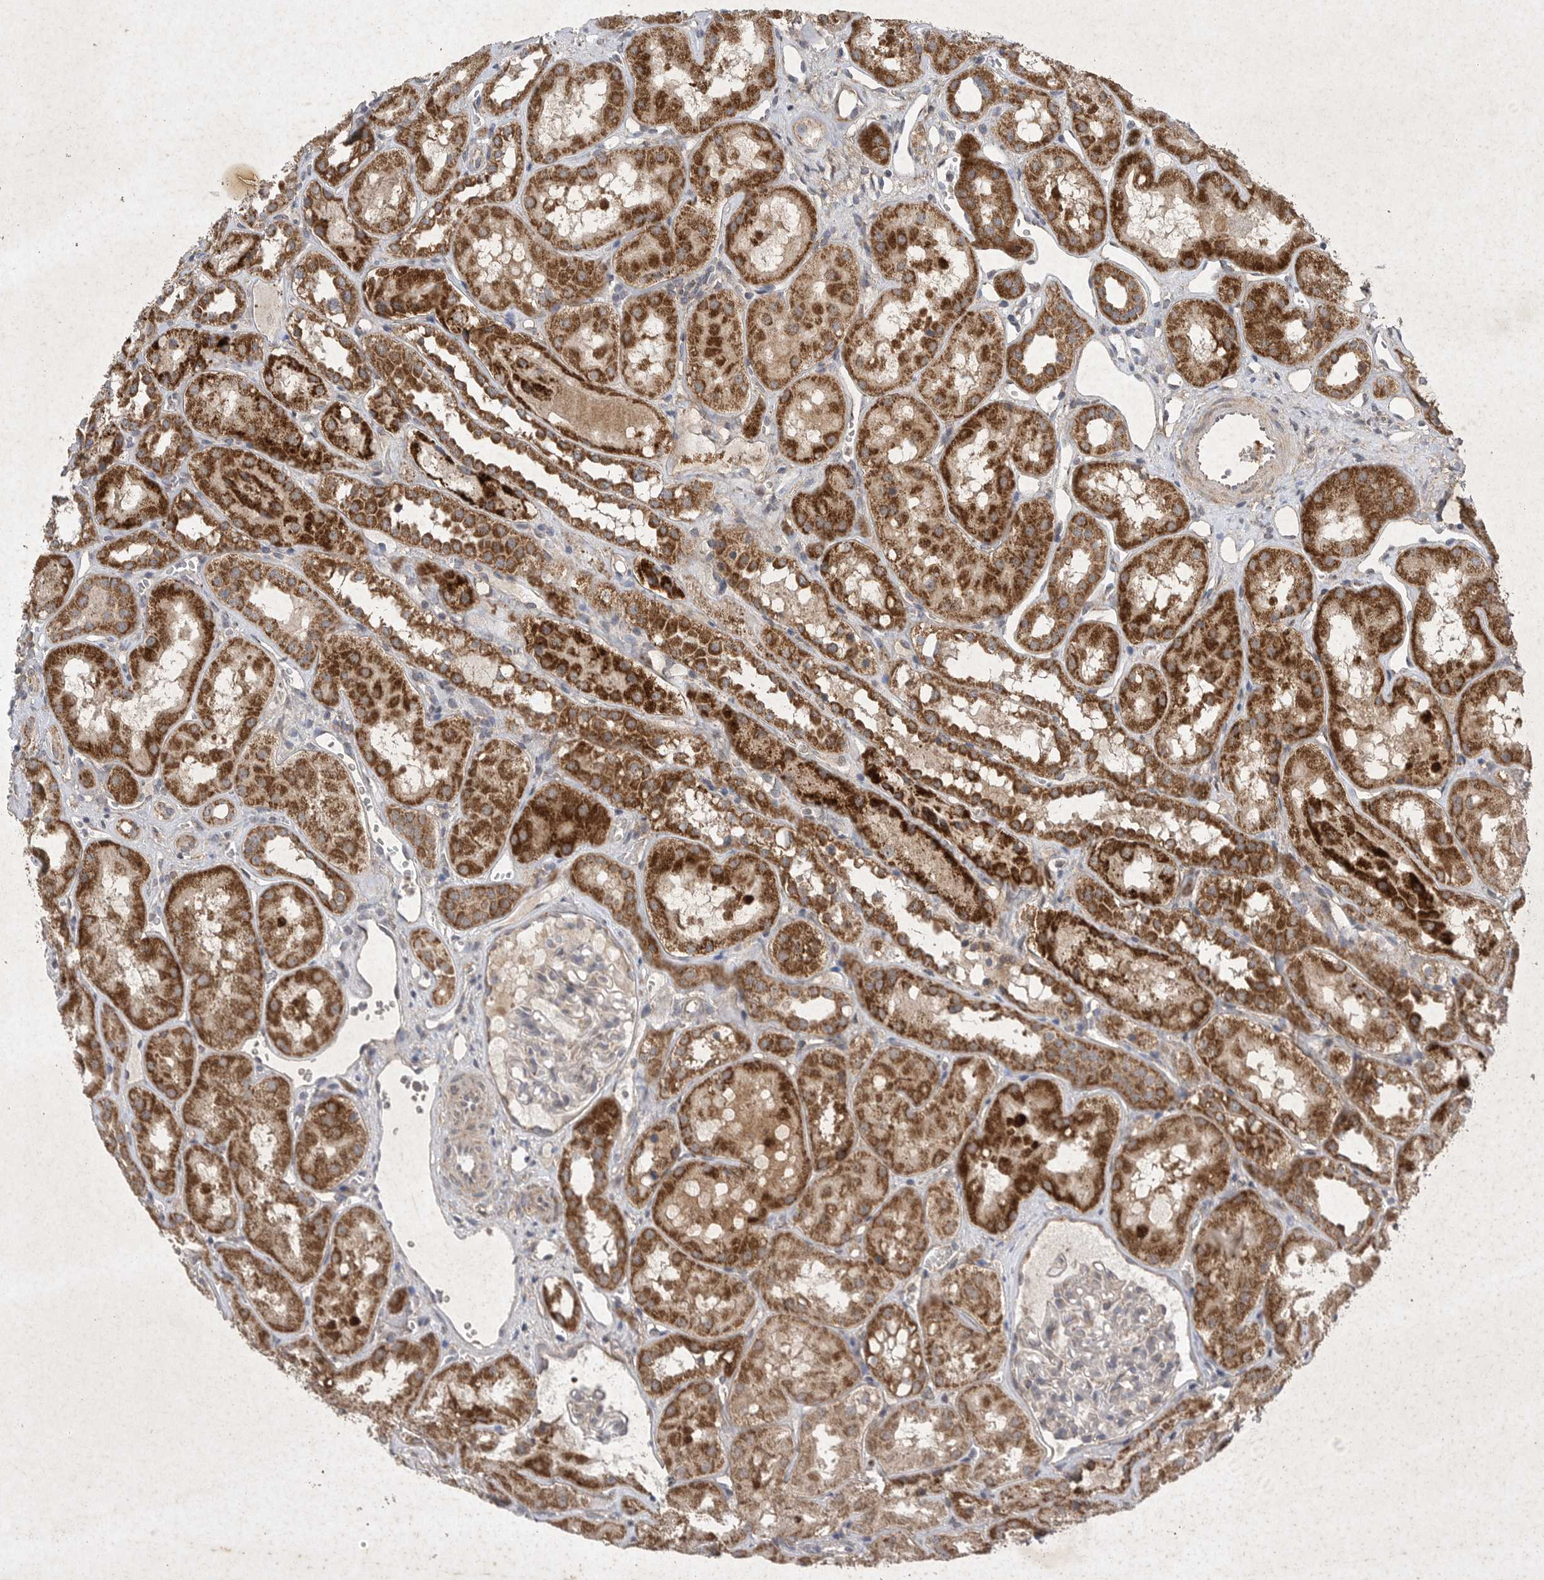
{"staining": {"intensity": "negative", "quantity": "none", "location": "none"}, "tissue": "kidney", "cell_type": "Cells in glomeruli", "image_type": "normal", "snomed": [{"axis": "morphology", "description": "Normal tissue, NOS"}, {"axis": "topography", "description": "Kidney"}], "caption": "Cells in glomeruli are negative for brown protein staining in unremarkable kidney.", "gene": "DDR1", "patient": {"sex": "male", "age": 16}}